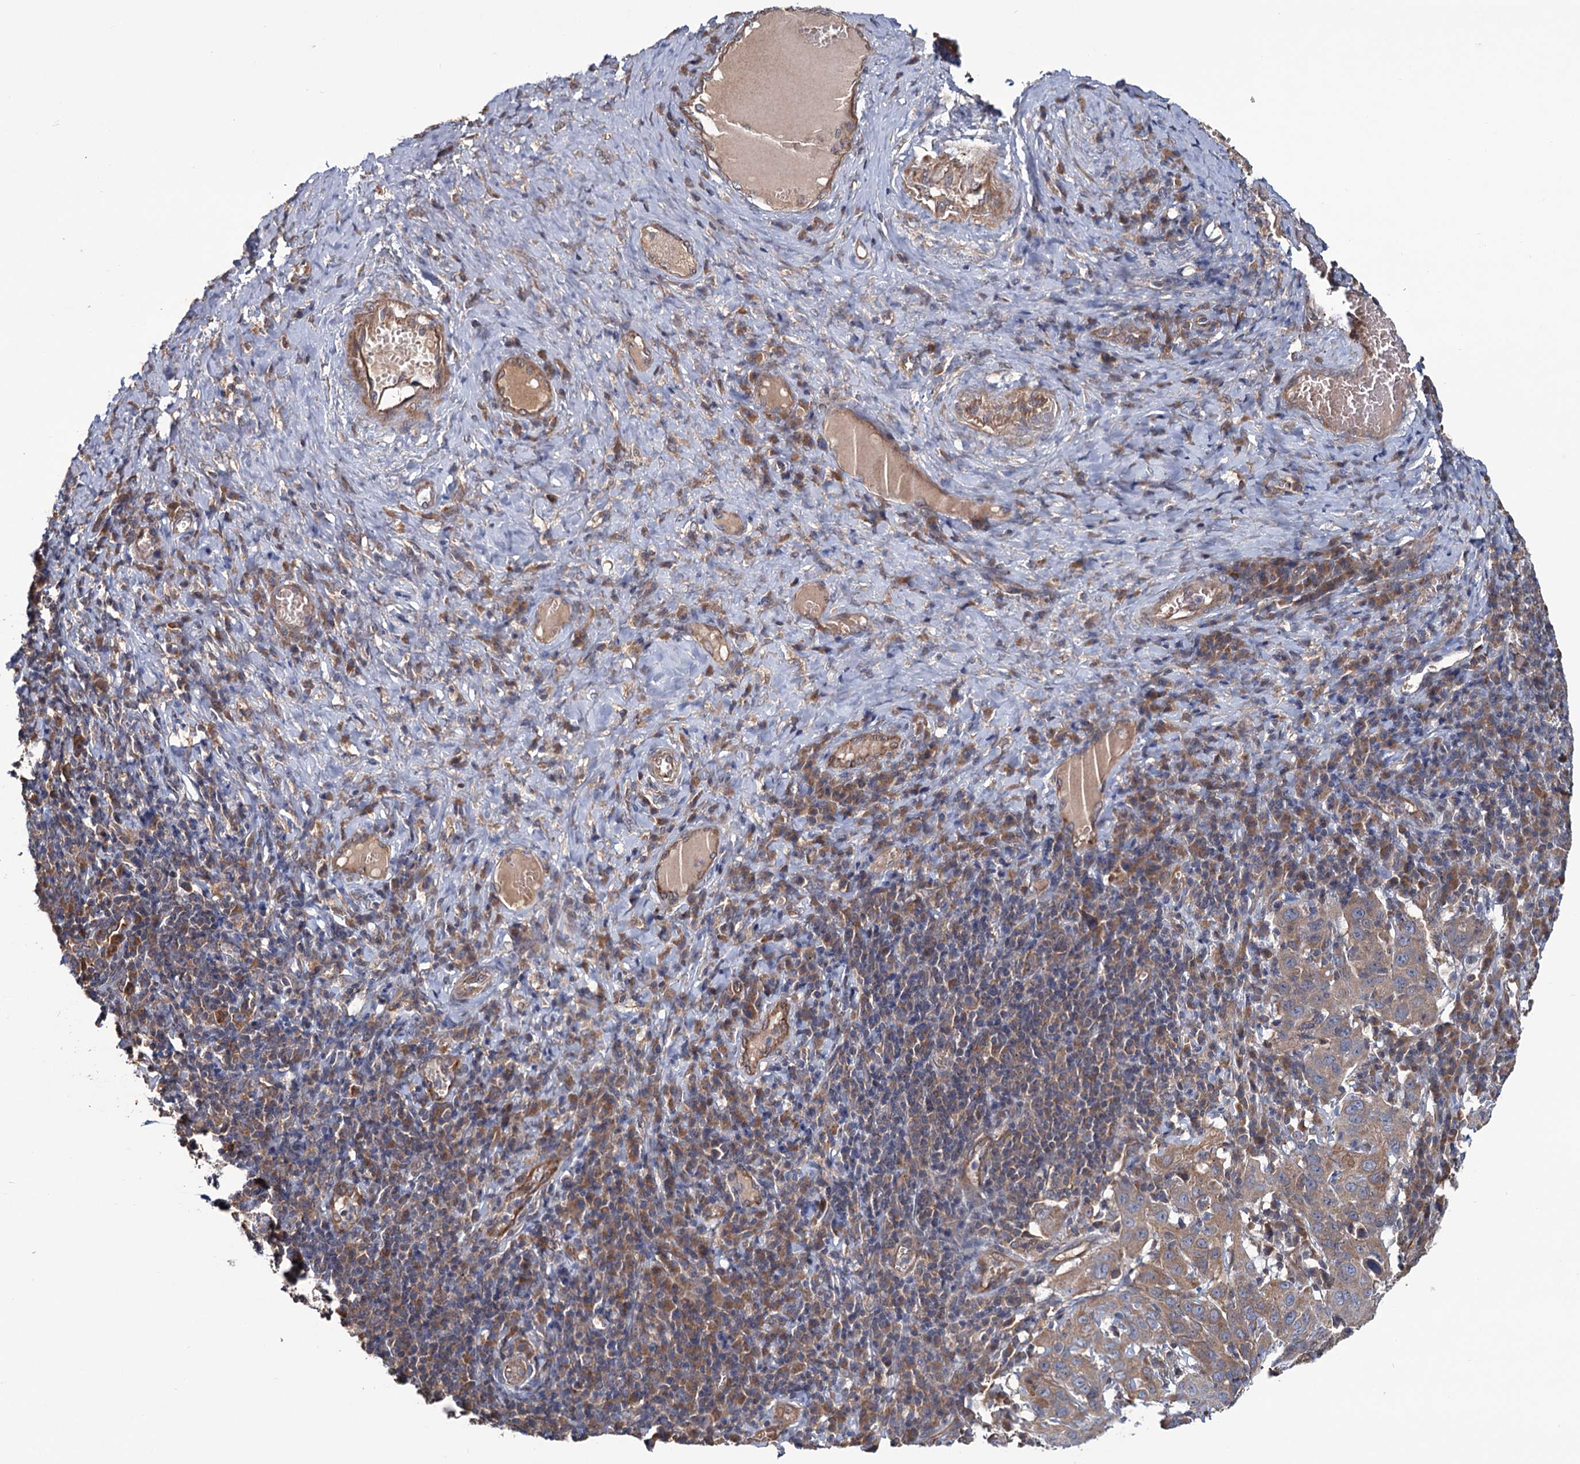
{"staining": {"intensity": "moderate", "quantity": ">75%", "location": "cytoplasmic/membranous"}, "tissue": "cervical cancer", "cell_type": "Tumor cells", "image_type": "cancer", "snomed": [{"axis": "morphology", "description": "Squamous cell carcinoma, NOS"}, {"axis": "topography", "description": "Cervix"}], "caption": "A micrograph showing moderate cytoplasmic/membranous positivity in about >75% of tumor cells in cervical cancer (squamous cell carcinoma), as visualized by brown immunohistochemical staining.", "gene": "MTRR", "patient": {"sex": "female", "age": 46}}